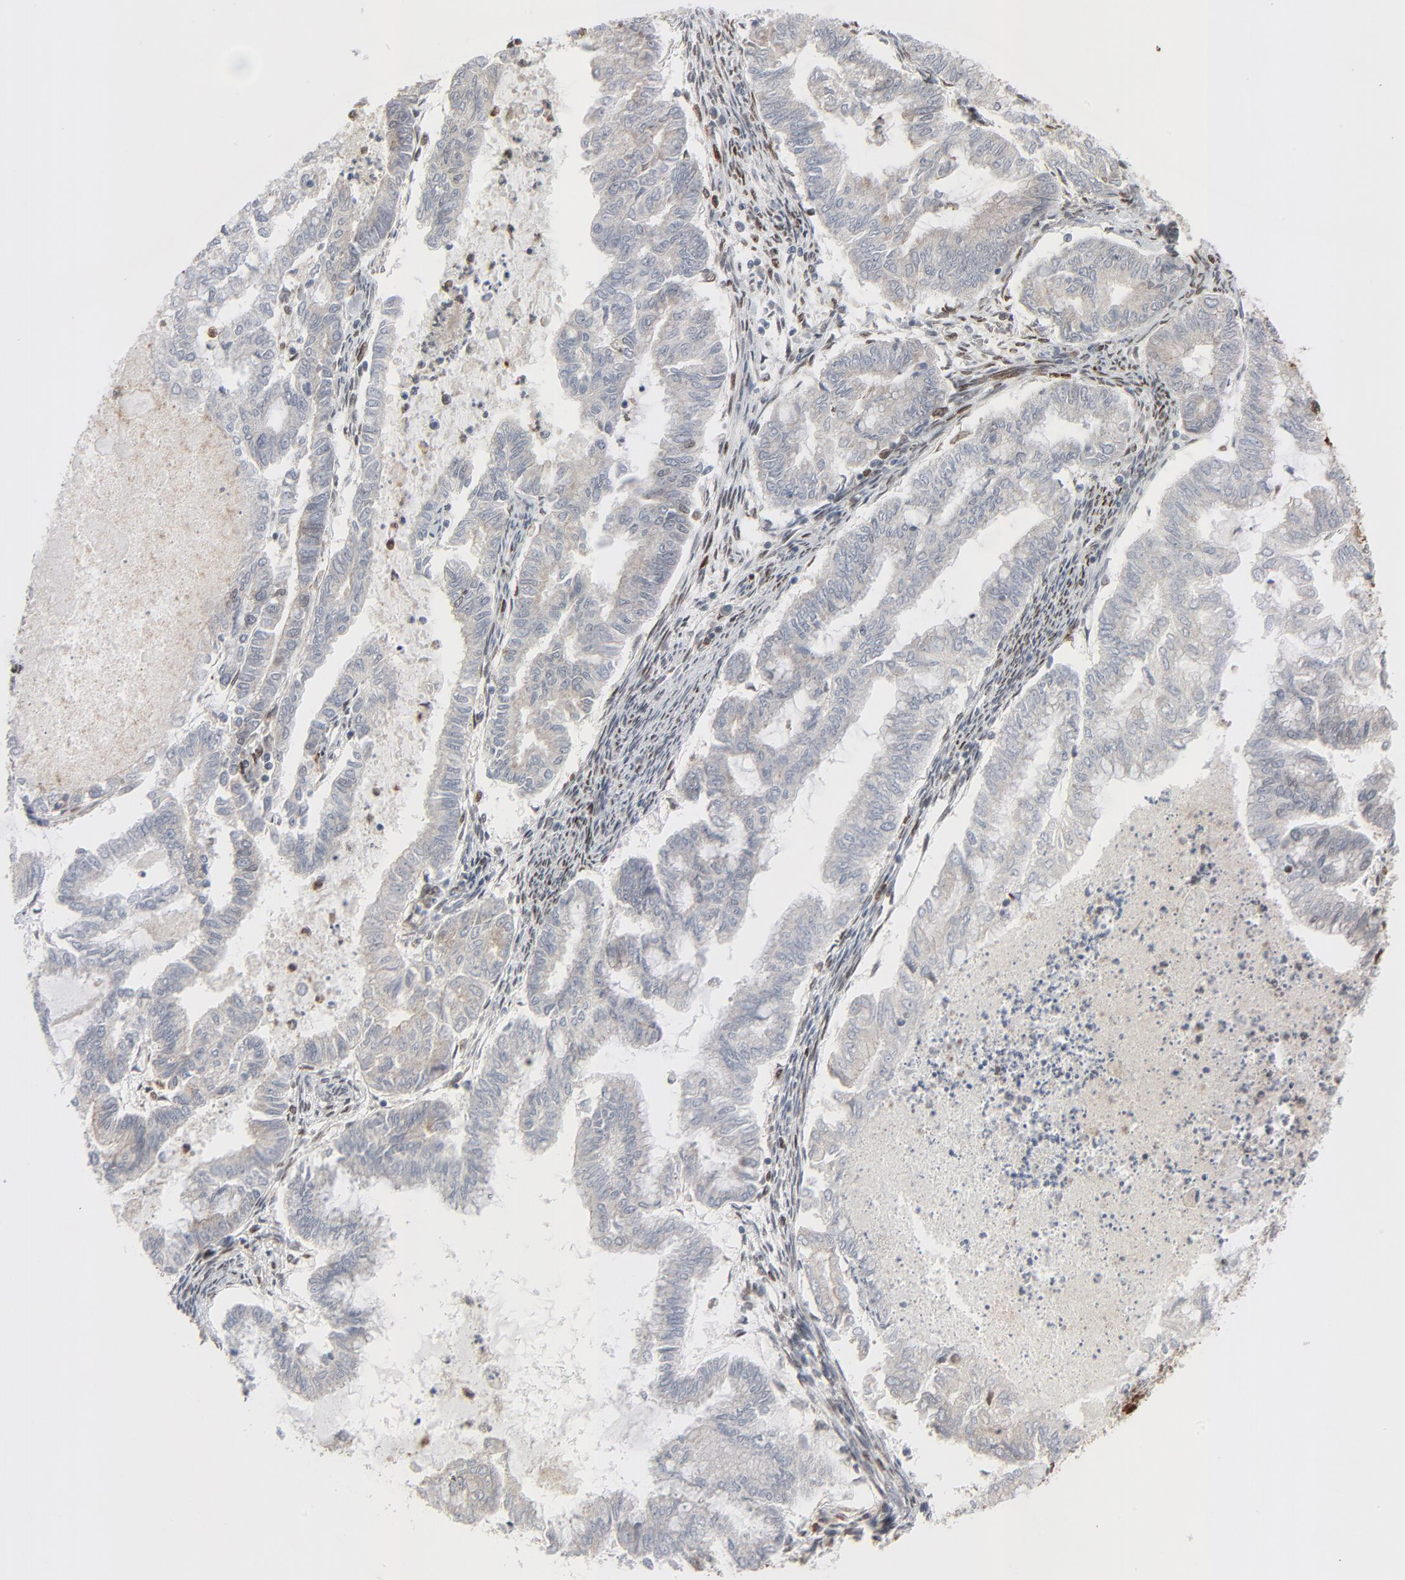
{"staining": {"intensity": "negative", "quantity": "none", "location": "none"}, "tissue": "endometrial cancer", "cell_type": "Tumor cells", "image_type": "cancer", "snomed": [{"axis": "morphology", "description": "Adenocarcinoma, NOS"}, {"axis": "topography", "description": "Endometrium"}], "caption": "A photomicrograph of endometrial adenocarcinoma stained for a protein reveals no brown staining in tumor cells.", "gene": "CUX1", "patient": {"sex": "female", "age": 79}}